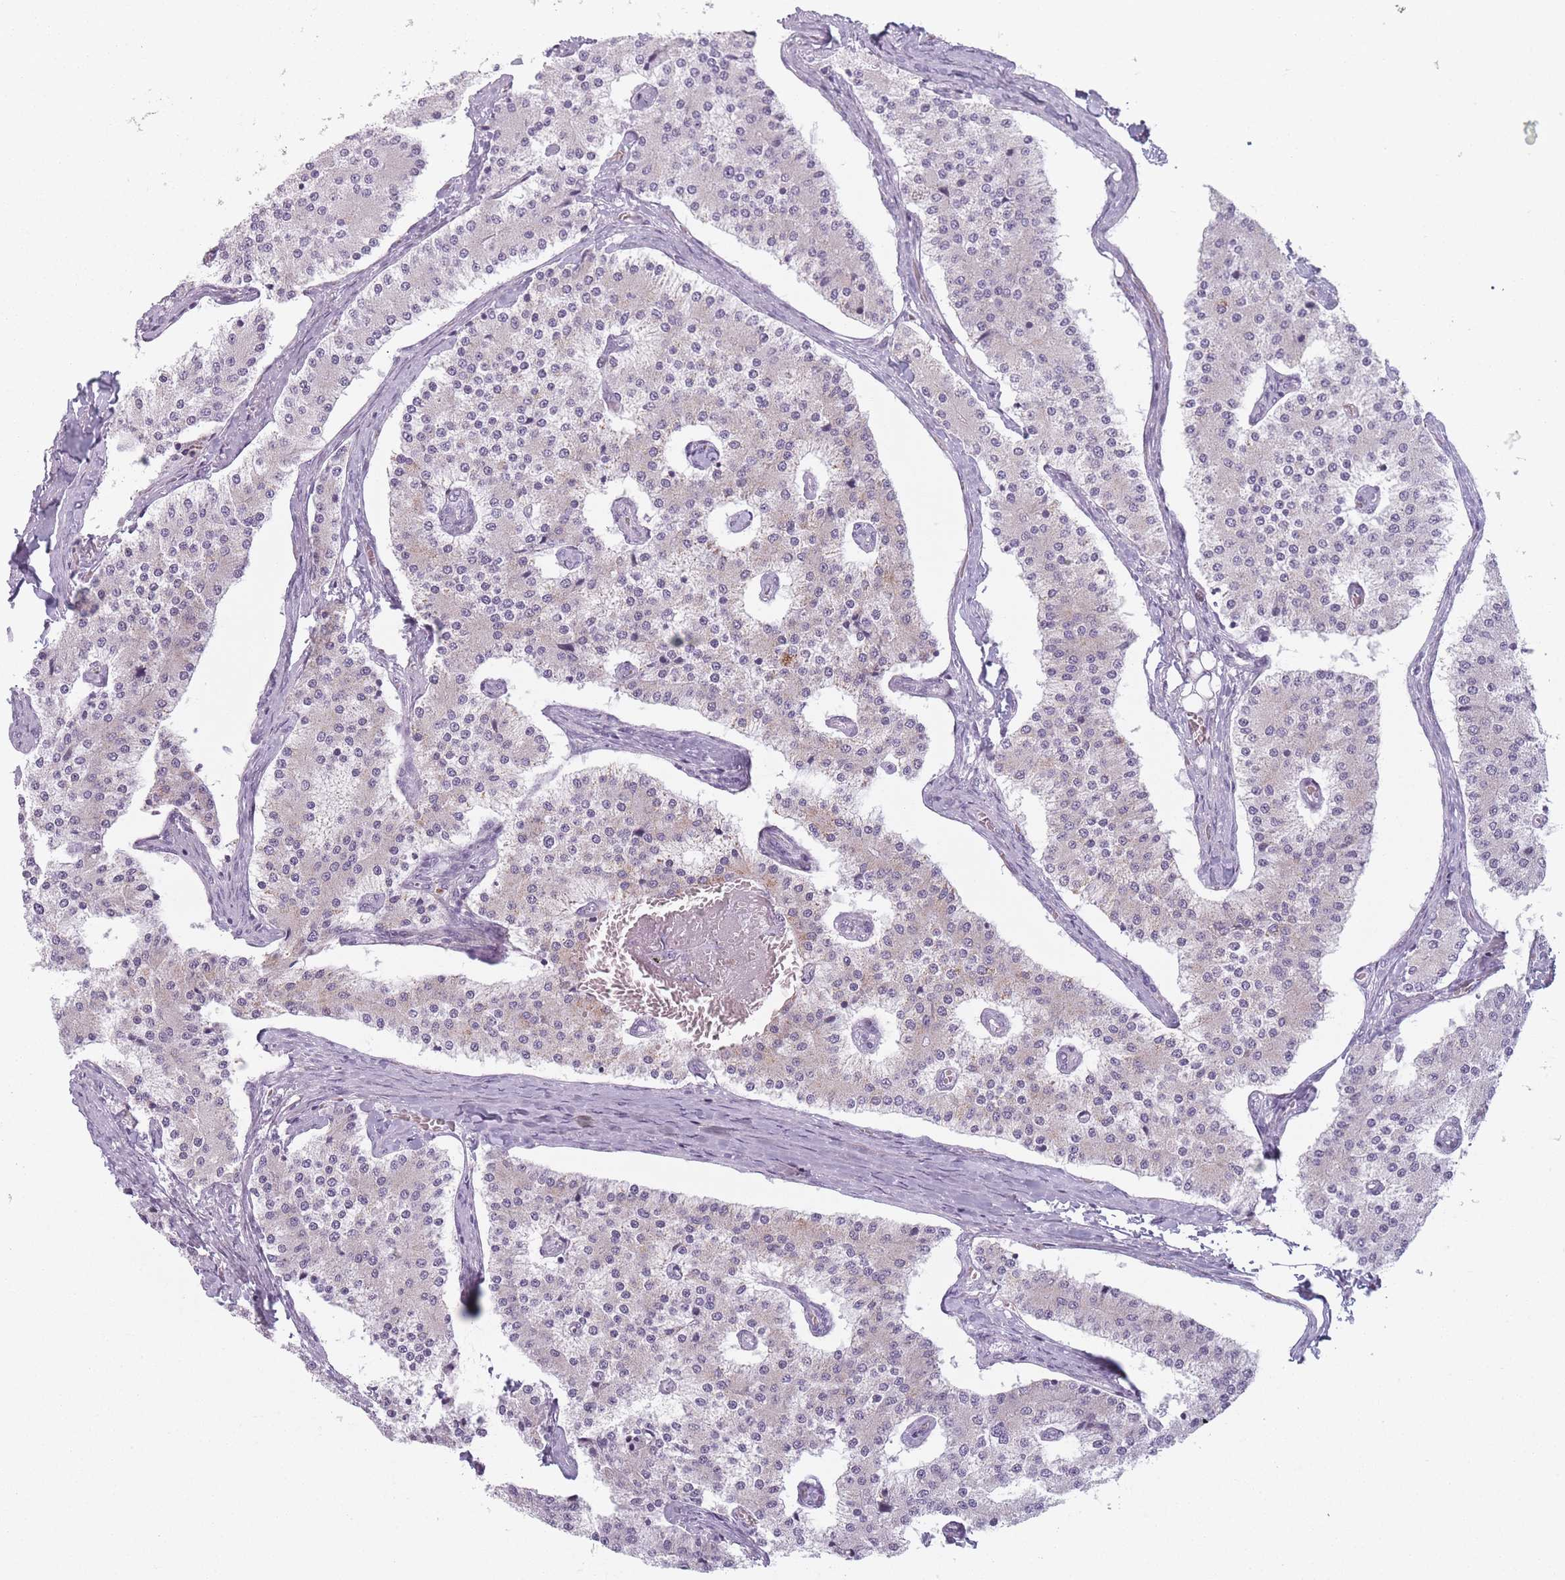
{"staining": {"intensity": "weak", "quantity": "<25%", "location": "cytoplasmic/membranous"}, "tissue": "carcinoid", "cell_type": "Tumor cells", "image_type": "cancer", "snomed": [{"axis": "morphology", "description": "Carcinoid, malignant, NOS"}, {"axis": "topography", "description": "Colon"}], "caption": "Histopathology image shows no significant protein expression in tumor cells of carcinoid. The staining was performed using DAB to visualize the protein expression in brown, while the nuclei were stained in blue with hematoxylin (Magnification: 20x).", "gene": "DCHS1", "patient": {"sex": "female", "age": 52}}